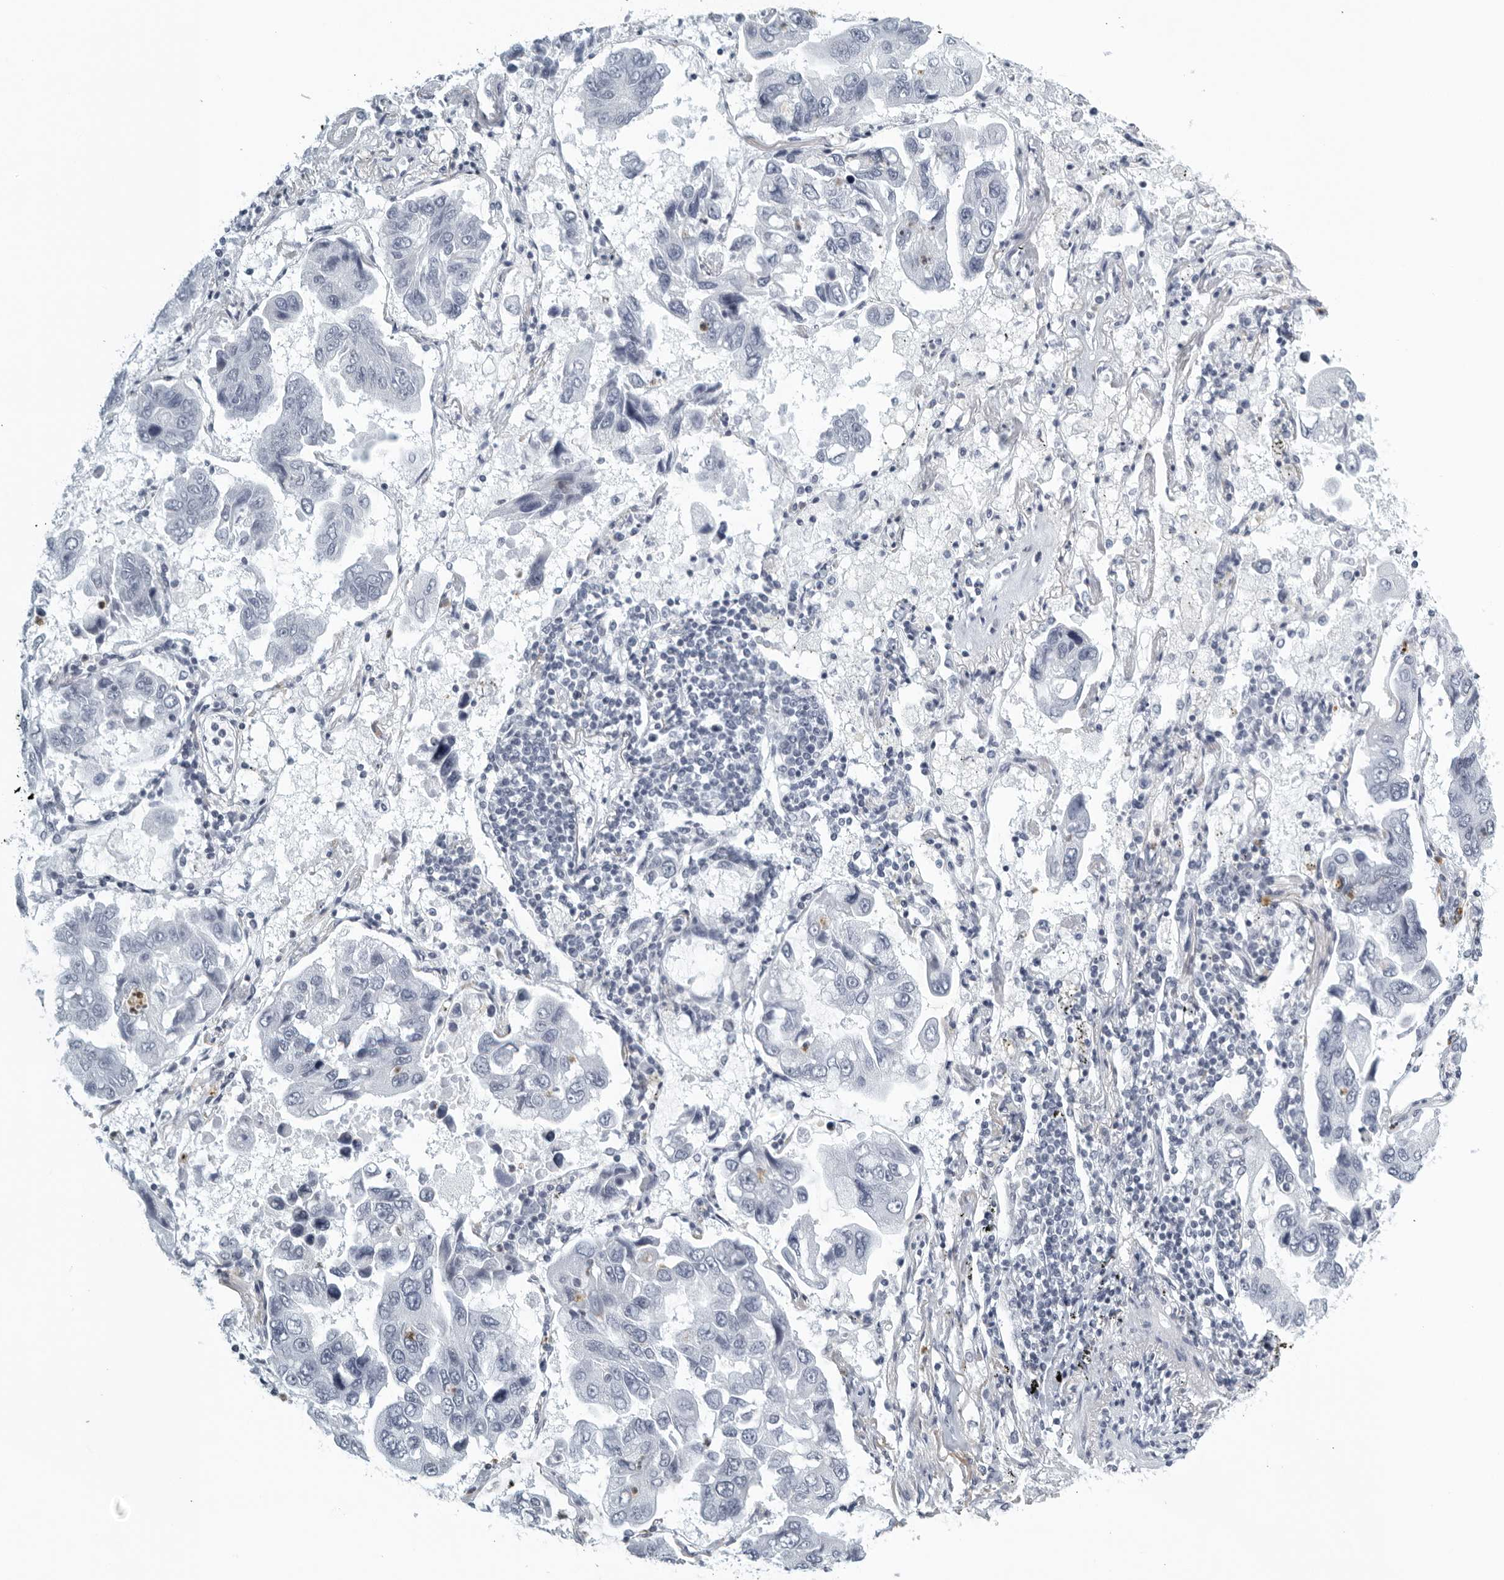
{"staining": {"intensity": "negative", "quantity": "none", "location": "none"}, "tissue": "lung cancer", "cell_type": "Tumor cells", "image_type": "cancer", "snomed": [{"axis": "morphology", "description": "Adenocarcinoma, NOS"}, {"axis": "topography", "description": "Lung"}], "caption": "IHC photomicrograph of neoplastic tissue: adenocarcinoma (lung) stained with DAB reveals no significant protein expression in tumor cells.", "gene": "KLK7", "patient": {"sex": "male", "age": 64}}